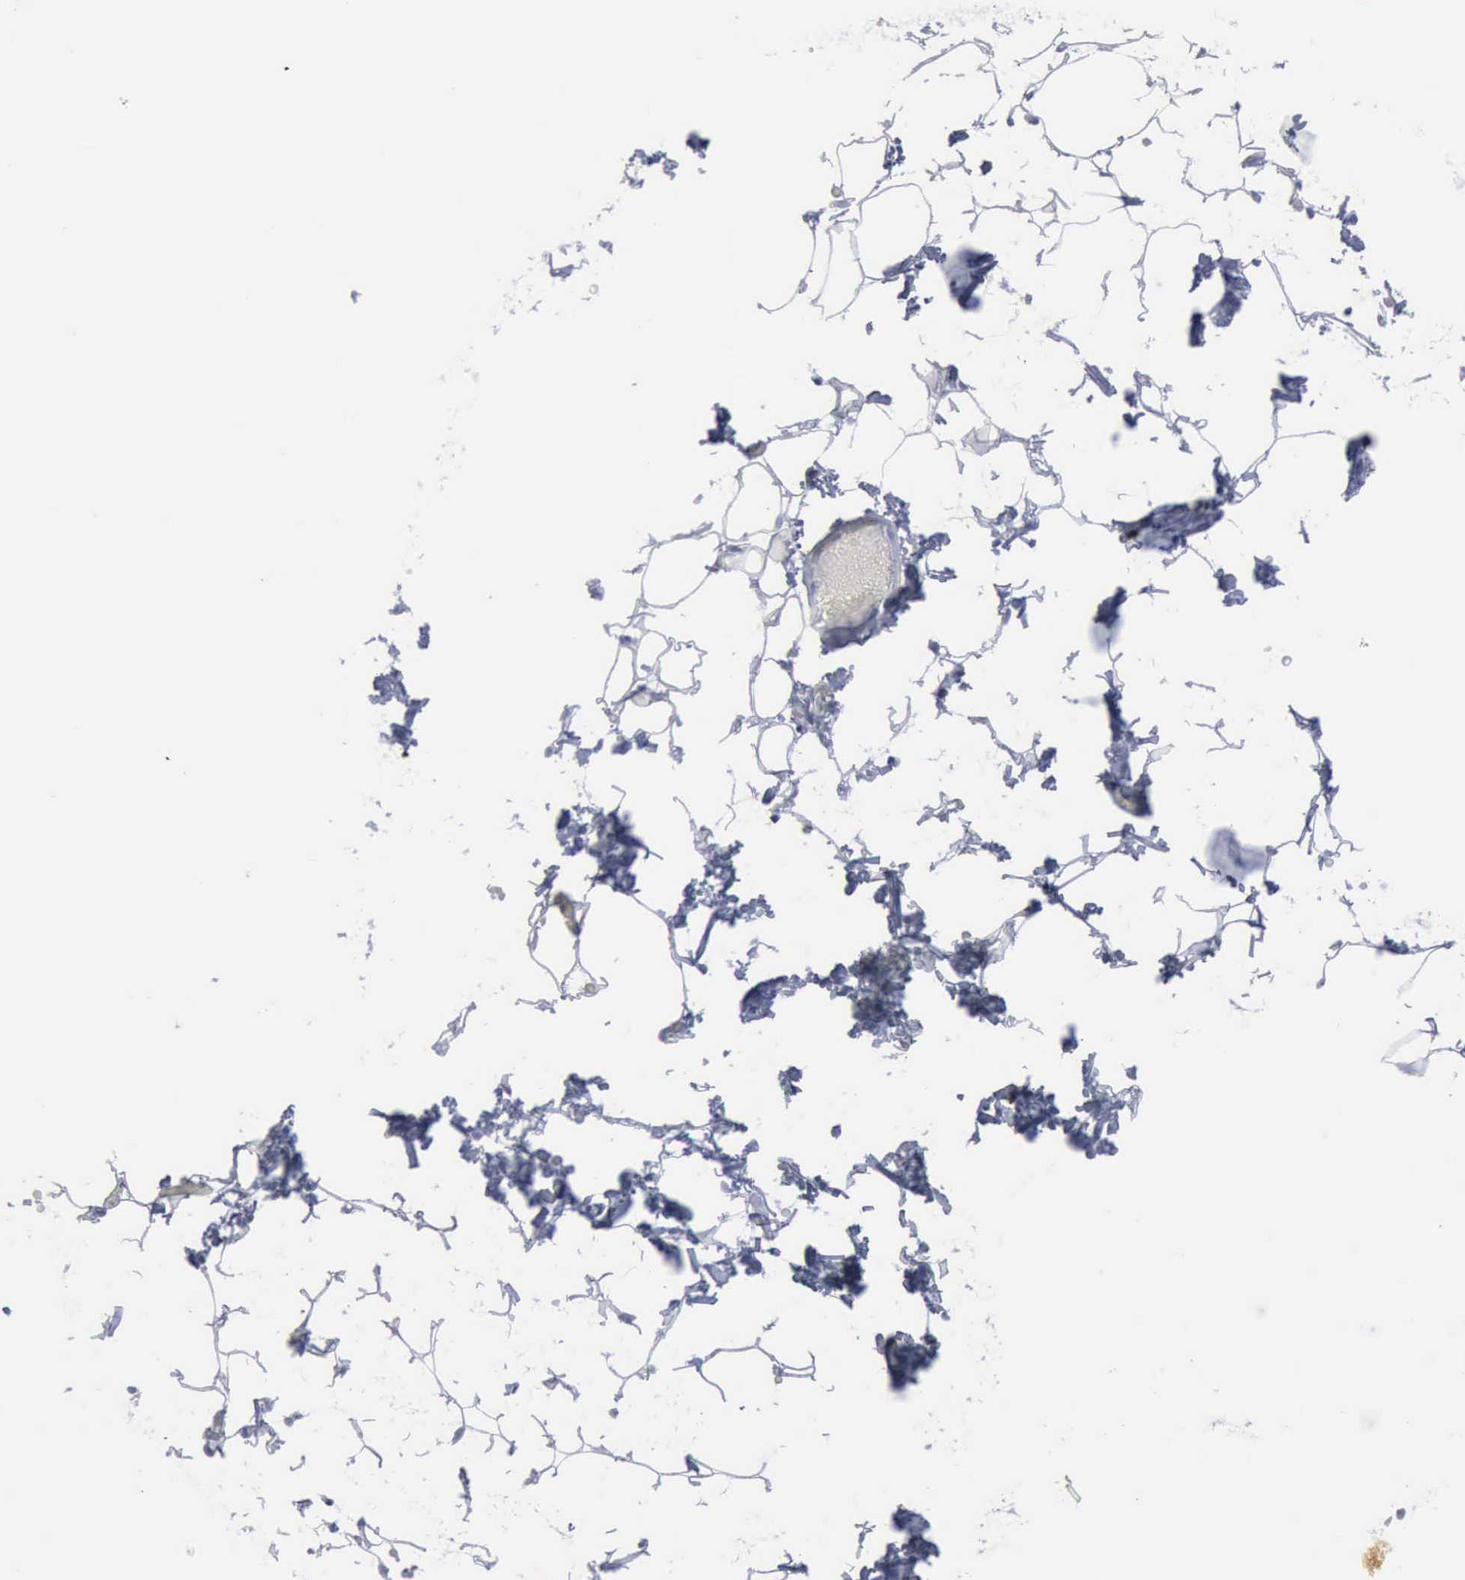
{"staining": {"intensity": "negative", "quantity": "none", "location": "none"}, "tissue": "adipose tissue", "cell_type": "Adipocytes", "image_type": "normal", "snomed": [{"axis": "morphology", "description": "Normal tissue, NOS"}, {"axis": "morphology", "description": "Fibrosis, NOS"}, {"axis": "topography", "description": "Breast"}], "caption": "DAB immunohistochemical staining of unremarkable human adipose tissue shows no significant expression in adipocytes.", "gene": "VCAM1", "patient": {"sex": "female", "age": 24}}